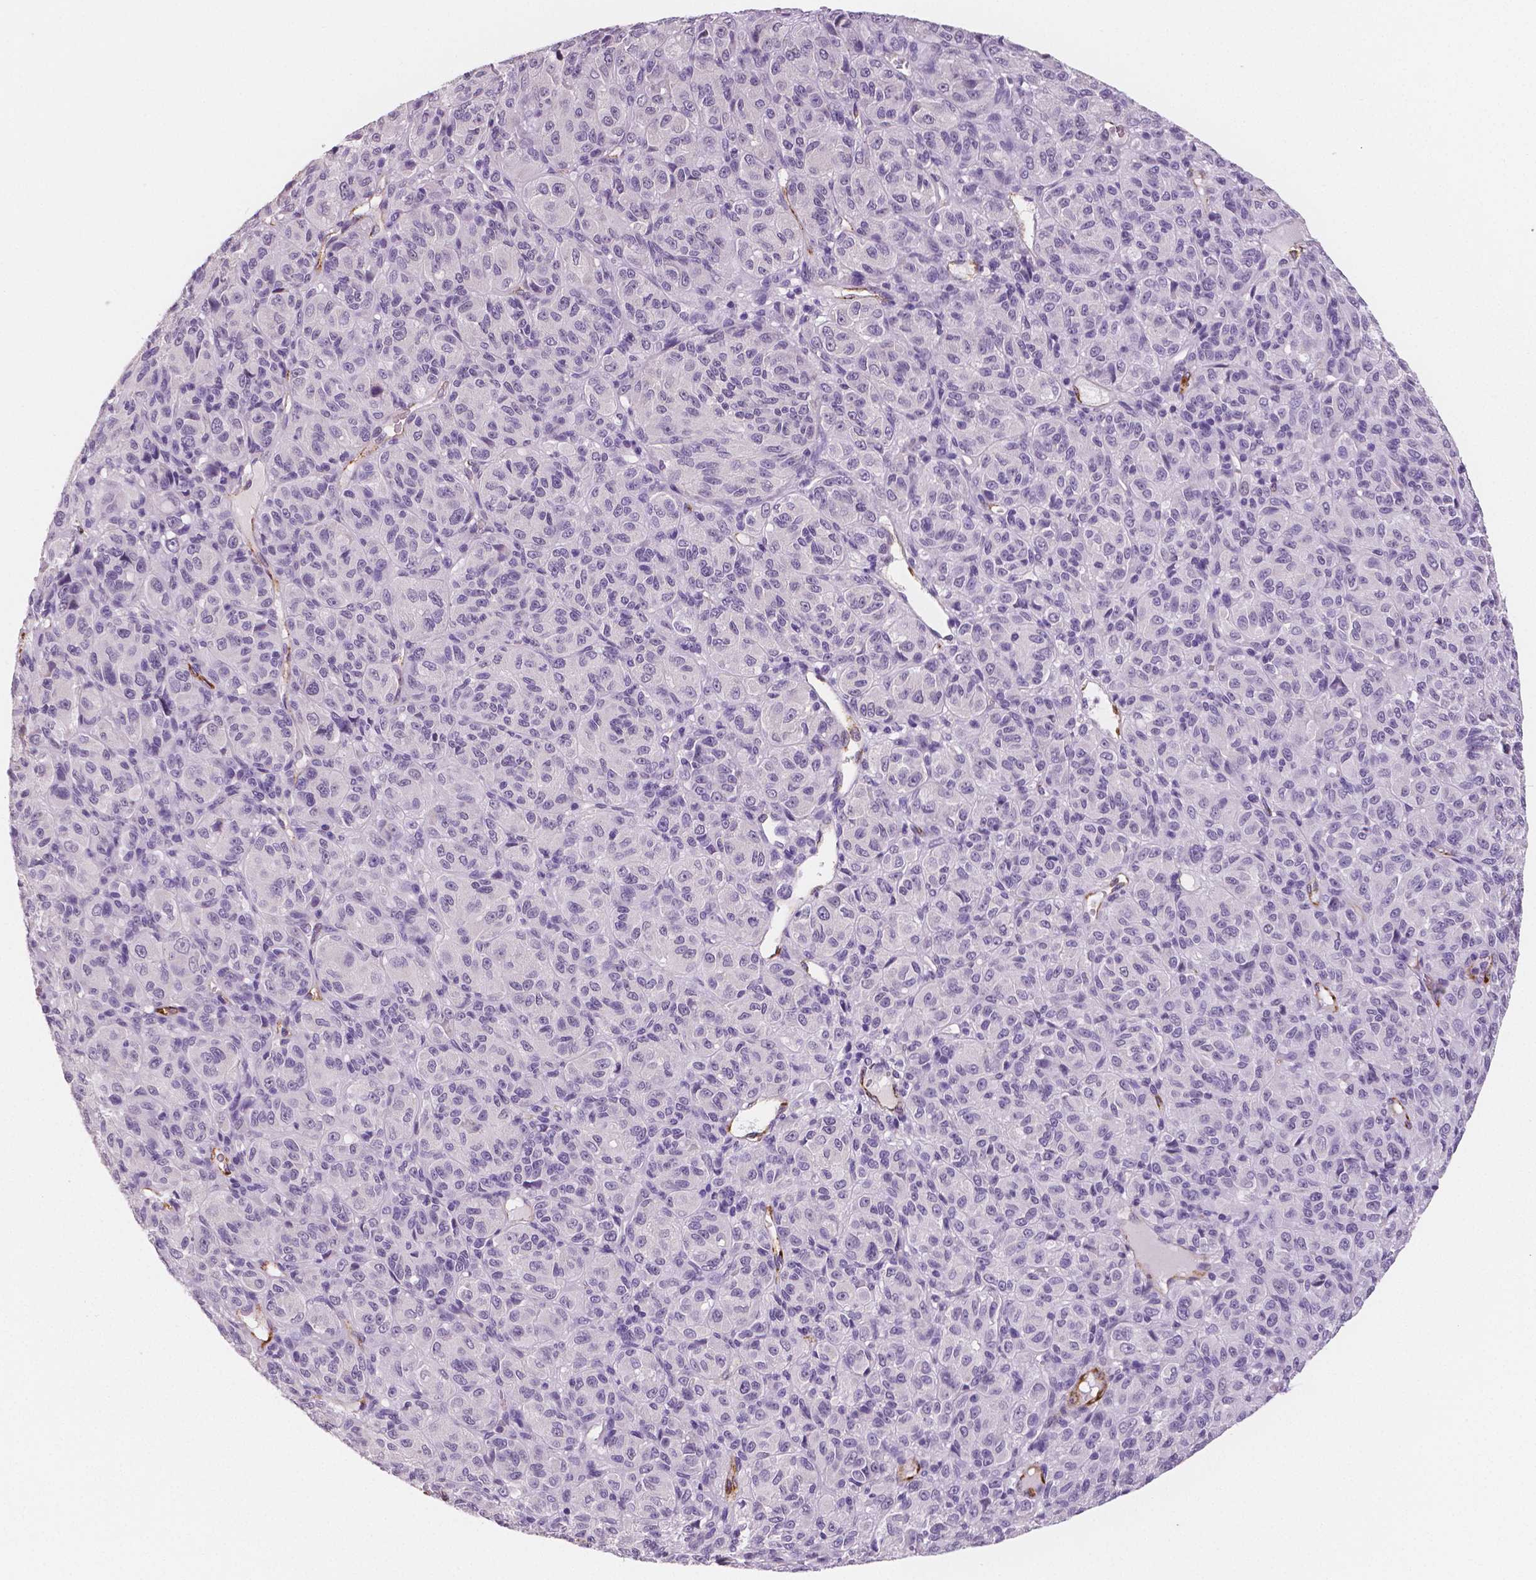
{"staining": {"intensity": "negative", "quantity": "none", "location": "none"}, "tissue": "melanoma", "cell_type": "Tumor cells", "image_type": "cancer", "snomed": [{"axis": "morphology", "description": "Malignant melanoma, Metastatic site"}, {"axis": "topography", "description": "Brain"}], "caption": "The image exhibits no significant expression in tumor cells of melanoma.", "gene": "TSPAN7", "patient": {"sex": "female", "age": 56}}